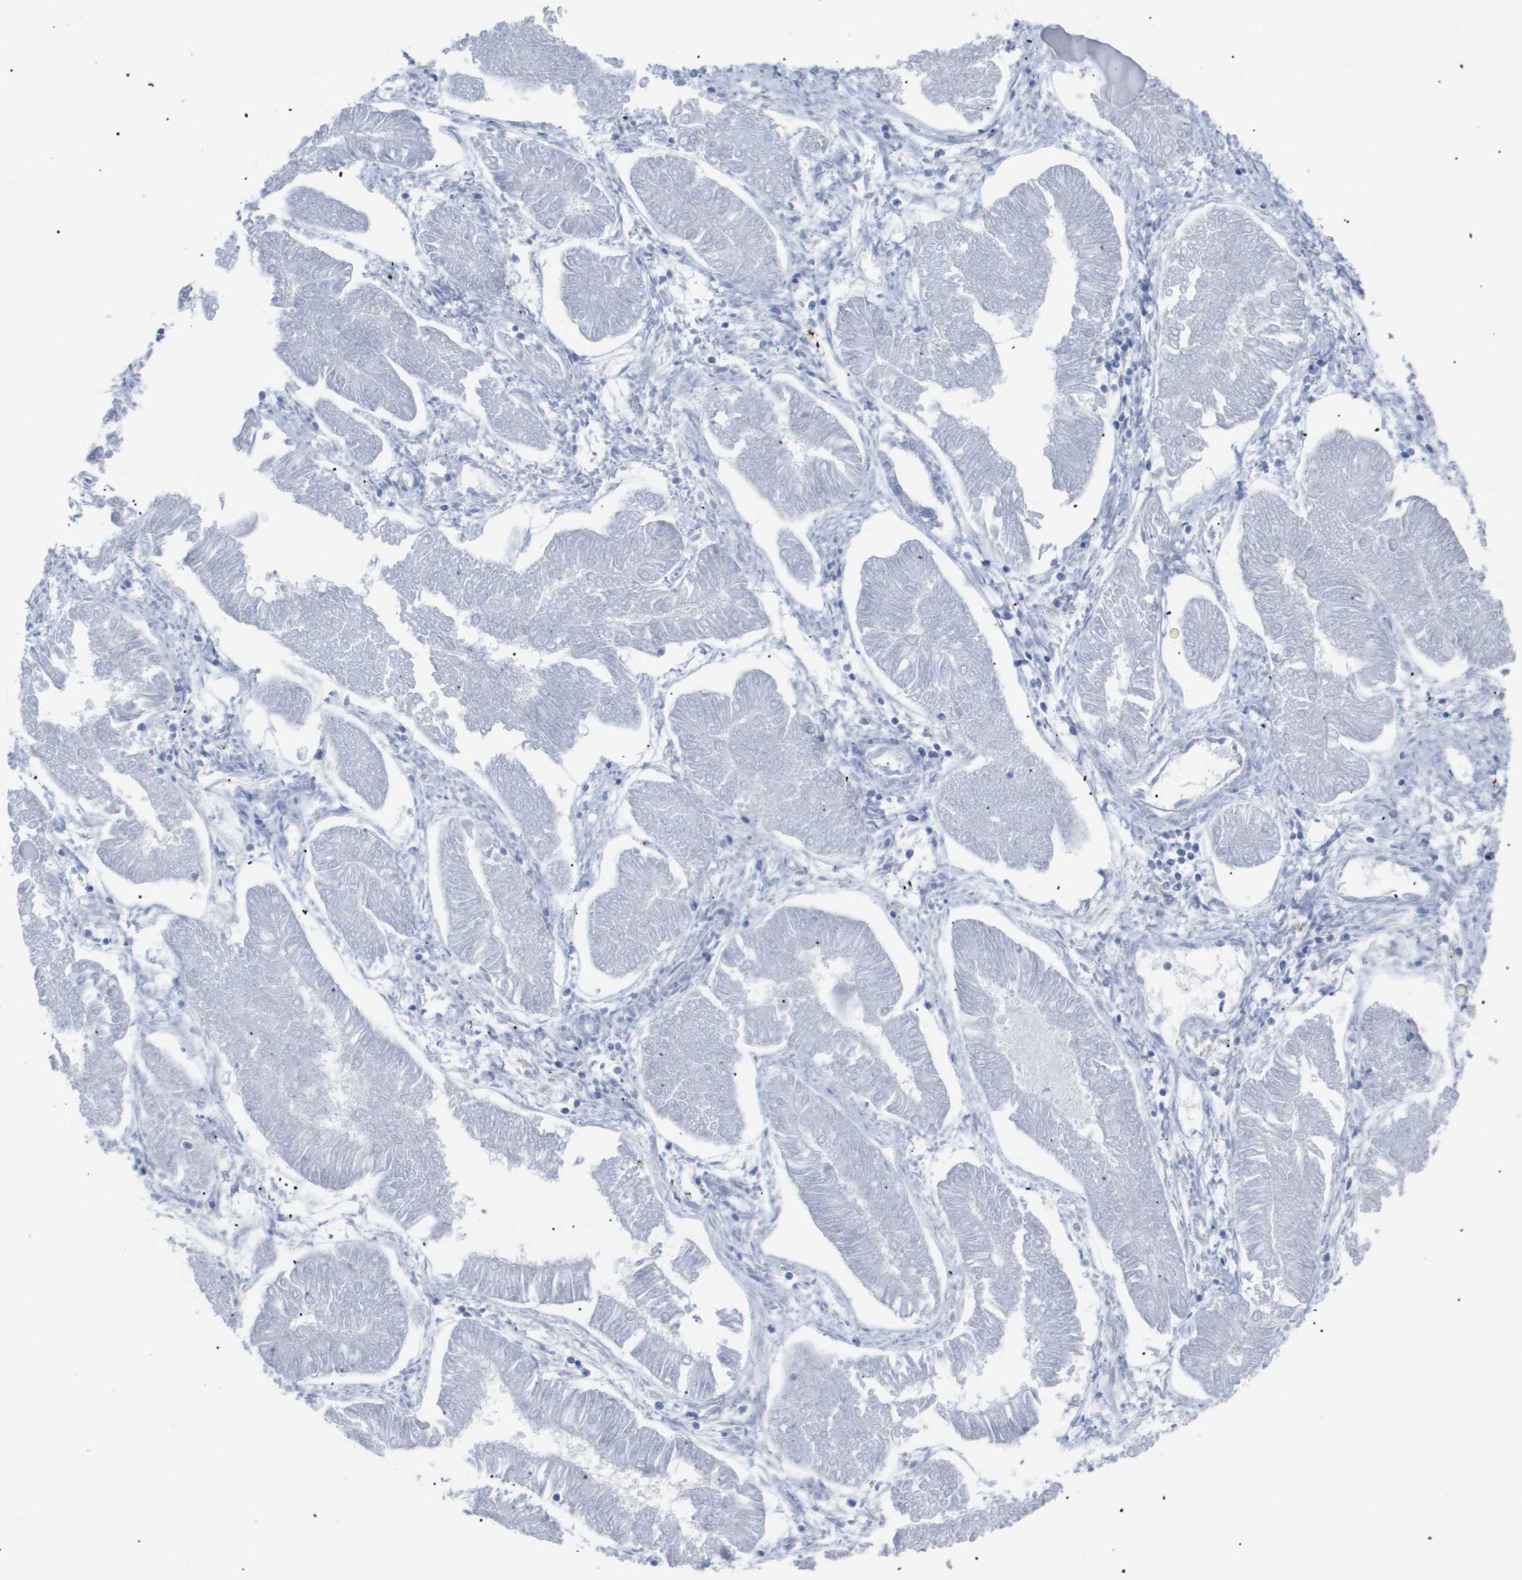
{"staining": {"intensity": "negative", "quantity": "none", "location": "none"}, "tissue": "endometrial cancer", "cell_type": "Tumor cells", "image_type": "cancer", "snomed": [{"axis": "morphology", "description": "Adenocarcinoma, NOS"}, {"axis": "topography", "description": "Endometrium"}], "caption": "Human endometrial cancer stained for a protein using immunohistochemistry (IHC) displays no staining in tumor cells.", "gene": "CAV3", "patient": {"sex": "female", "age": 53}}